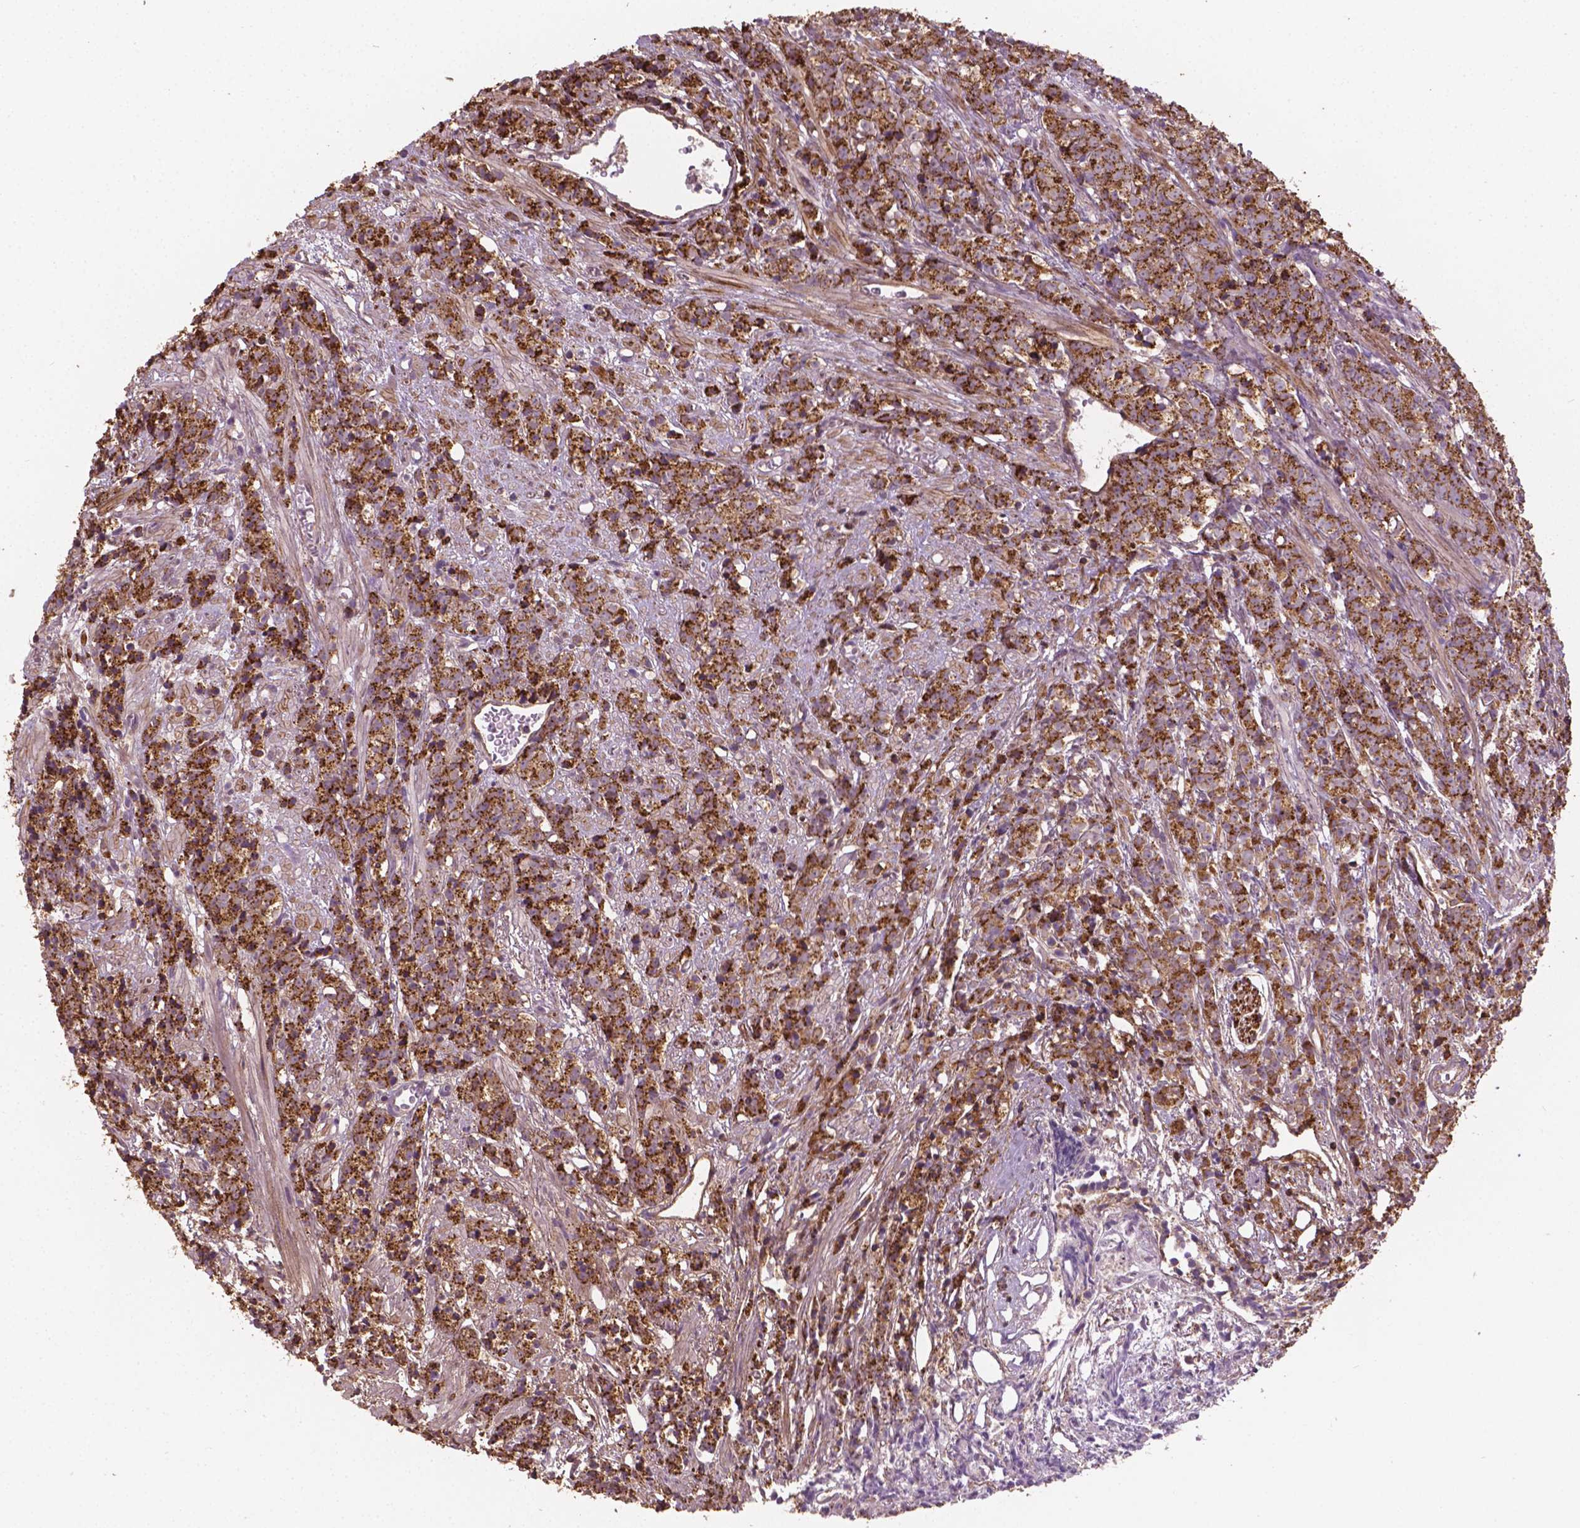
{"staining": {"intensity": "moderate", "quantity": "25%-75%", "location": "cytoplasmic/membranous"}, "tissue": "prostate cancer", "cell_type": "Tumor cells", "image_type": "cancer", "snomed": [{"axis": "morphology", "description": "Adenocarcinoma, High grade"}, {"axis": "topography", "description": "Prostate"}], "caption": "Prostate high-grade adenocarcinoma stained with immunohistochemistry reveals moderate cytoplasmic/membranous staining in approximately 25%-75% of tumor cells.", "gene": "TCAF1", "patient": {"sex": "male", "age": 81}}